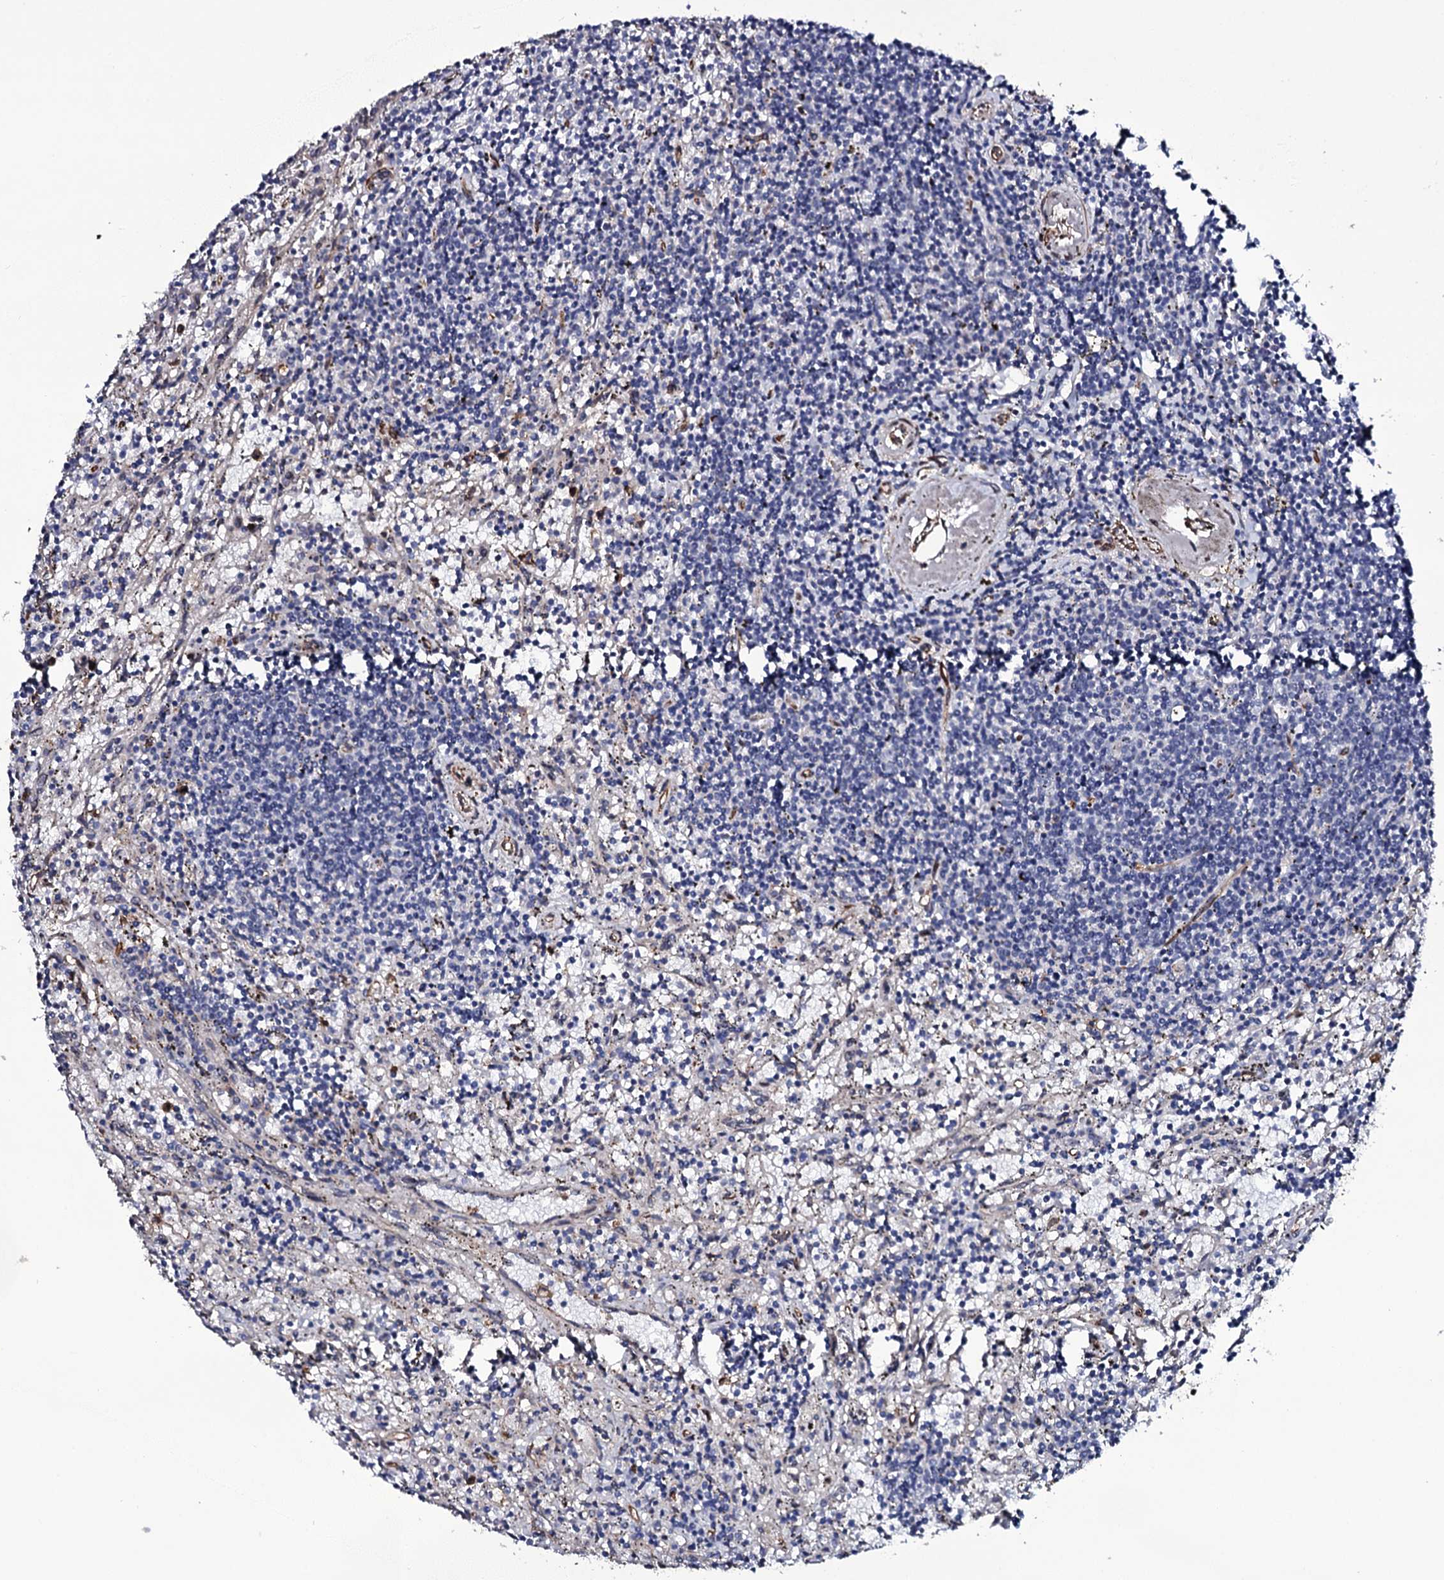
{"staining": {"intensity": "negative", "quantity": "none", "location": "none"}, "tissue": "lymphoma", "cell_type": "Tumor cells", "image_type": "cancer", "snomed": [{"axis": "morphology", "description": "Malignant lymphoma, non-Hodgkin's type, Low grade"}, {"axis": "topography", "description": "Spleen"}], "caption": "DAB immunohistochemical staining of human lymphoma shows no significant positivity in tumor cells.", "gene": "TTC23", "patient": {"sex": "male", "age": 76}}